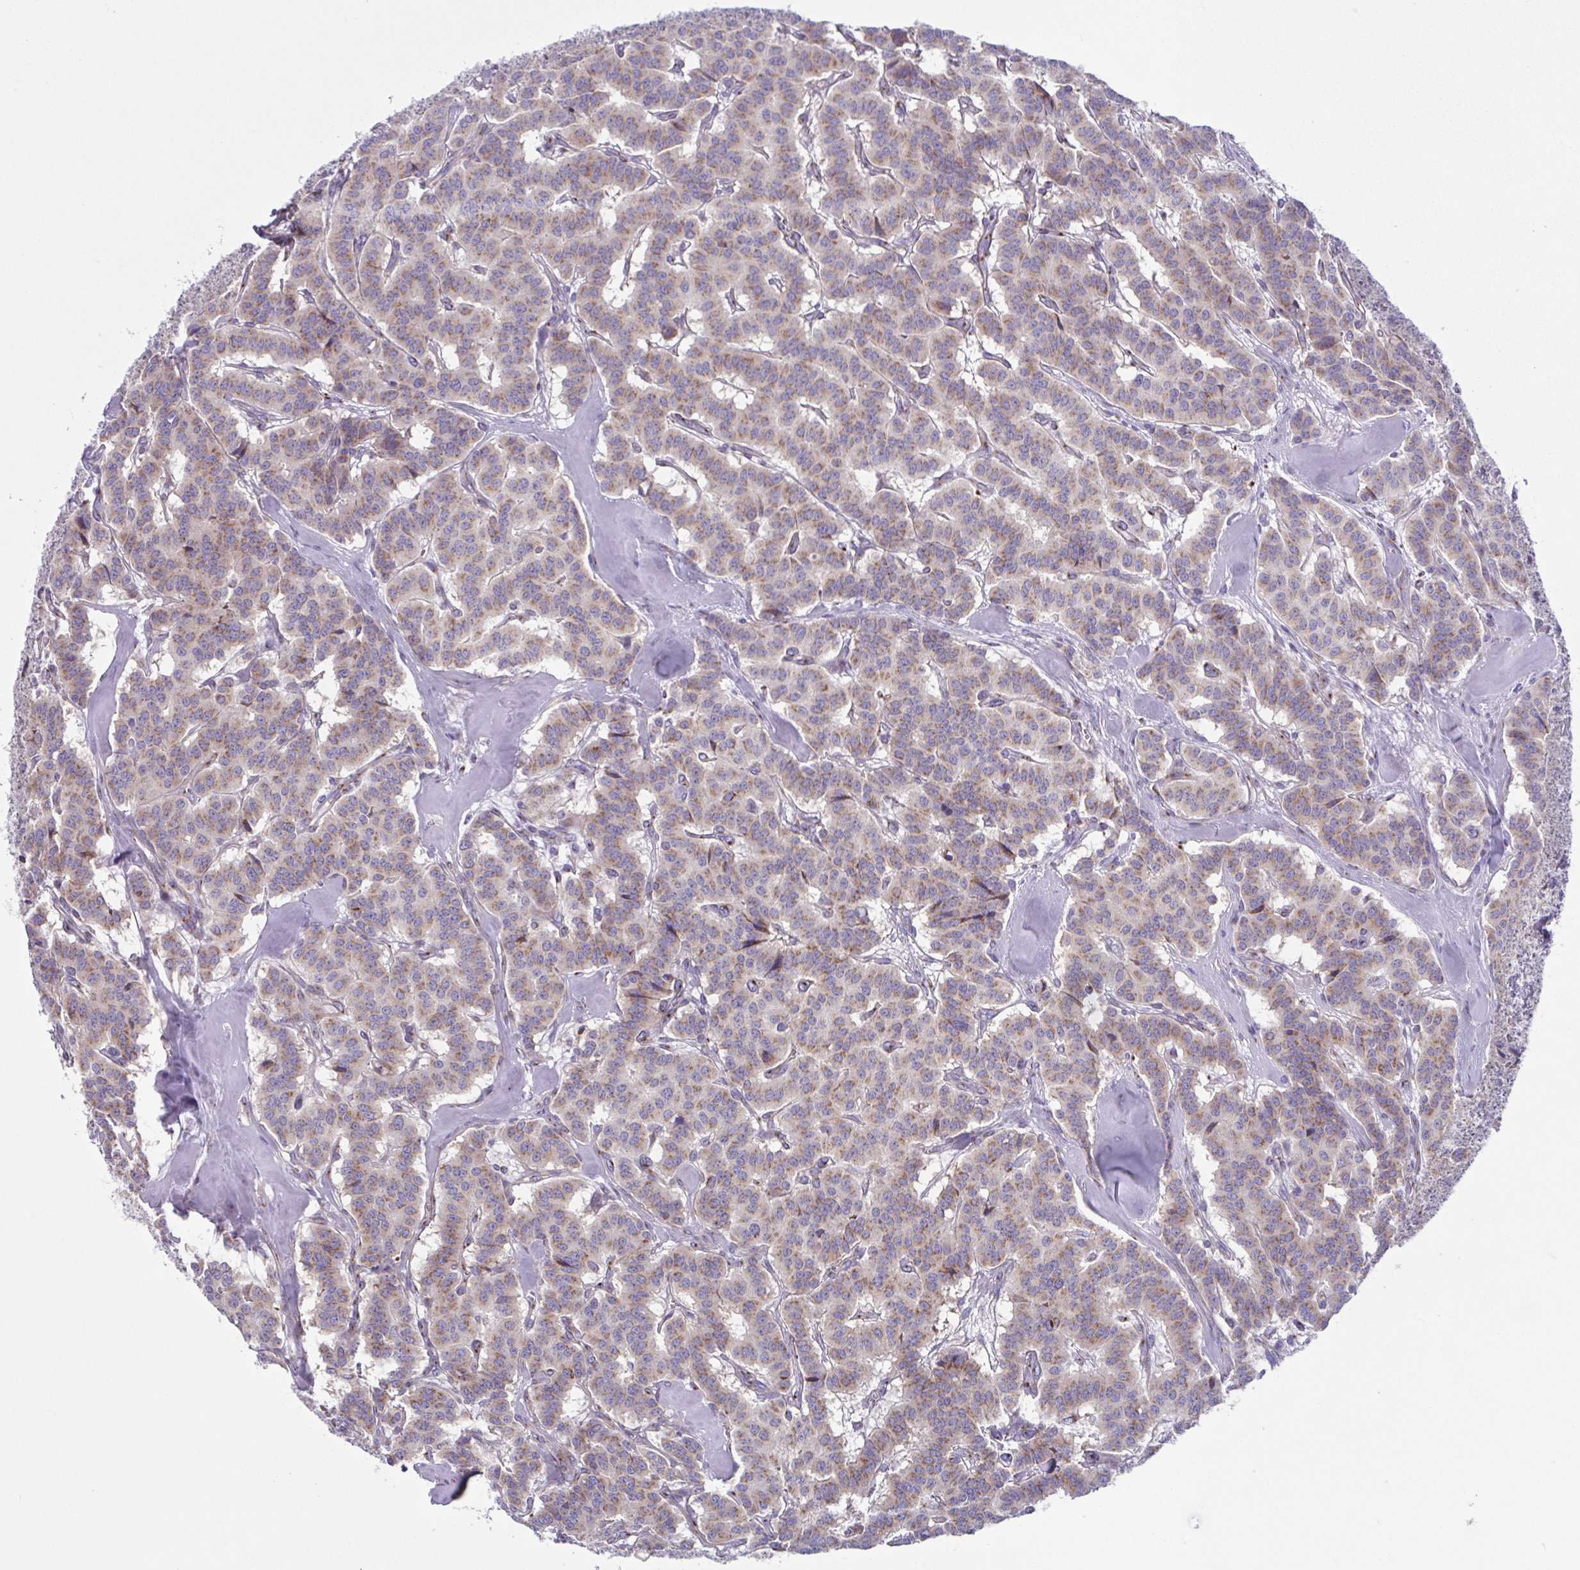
{"staining": {"intensity": "weak", "quantity": ">75%", "location": "cytoplasmic/membranous"}, "tissue": "carcinoid", "cell_type": "Tumor cells", "image_type": "cancer", "snomed": [{"axis": "morphology", "description": "Normal tissue, NOS"}, {"axis": "morphology", "description": "Carcinoid, malignant, NOS"}, {"axis": "topography", "description": "Lung"}], "caption": "This is an image of immunohistochemistry (IHC) staining of carcinoid, which shows weak staining in the cytoplasmic/membranous of tumor cells.", "gene": "COL17A1", "patient": {"sex": "female", "age": 46}}